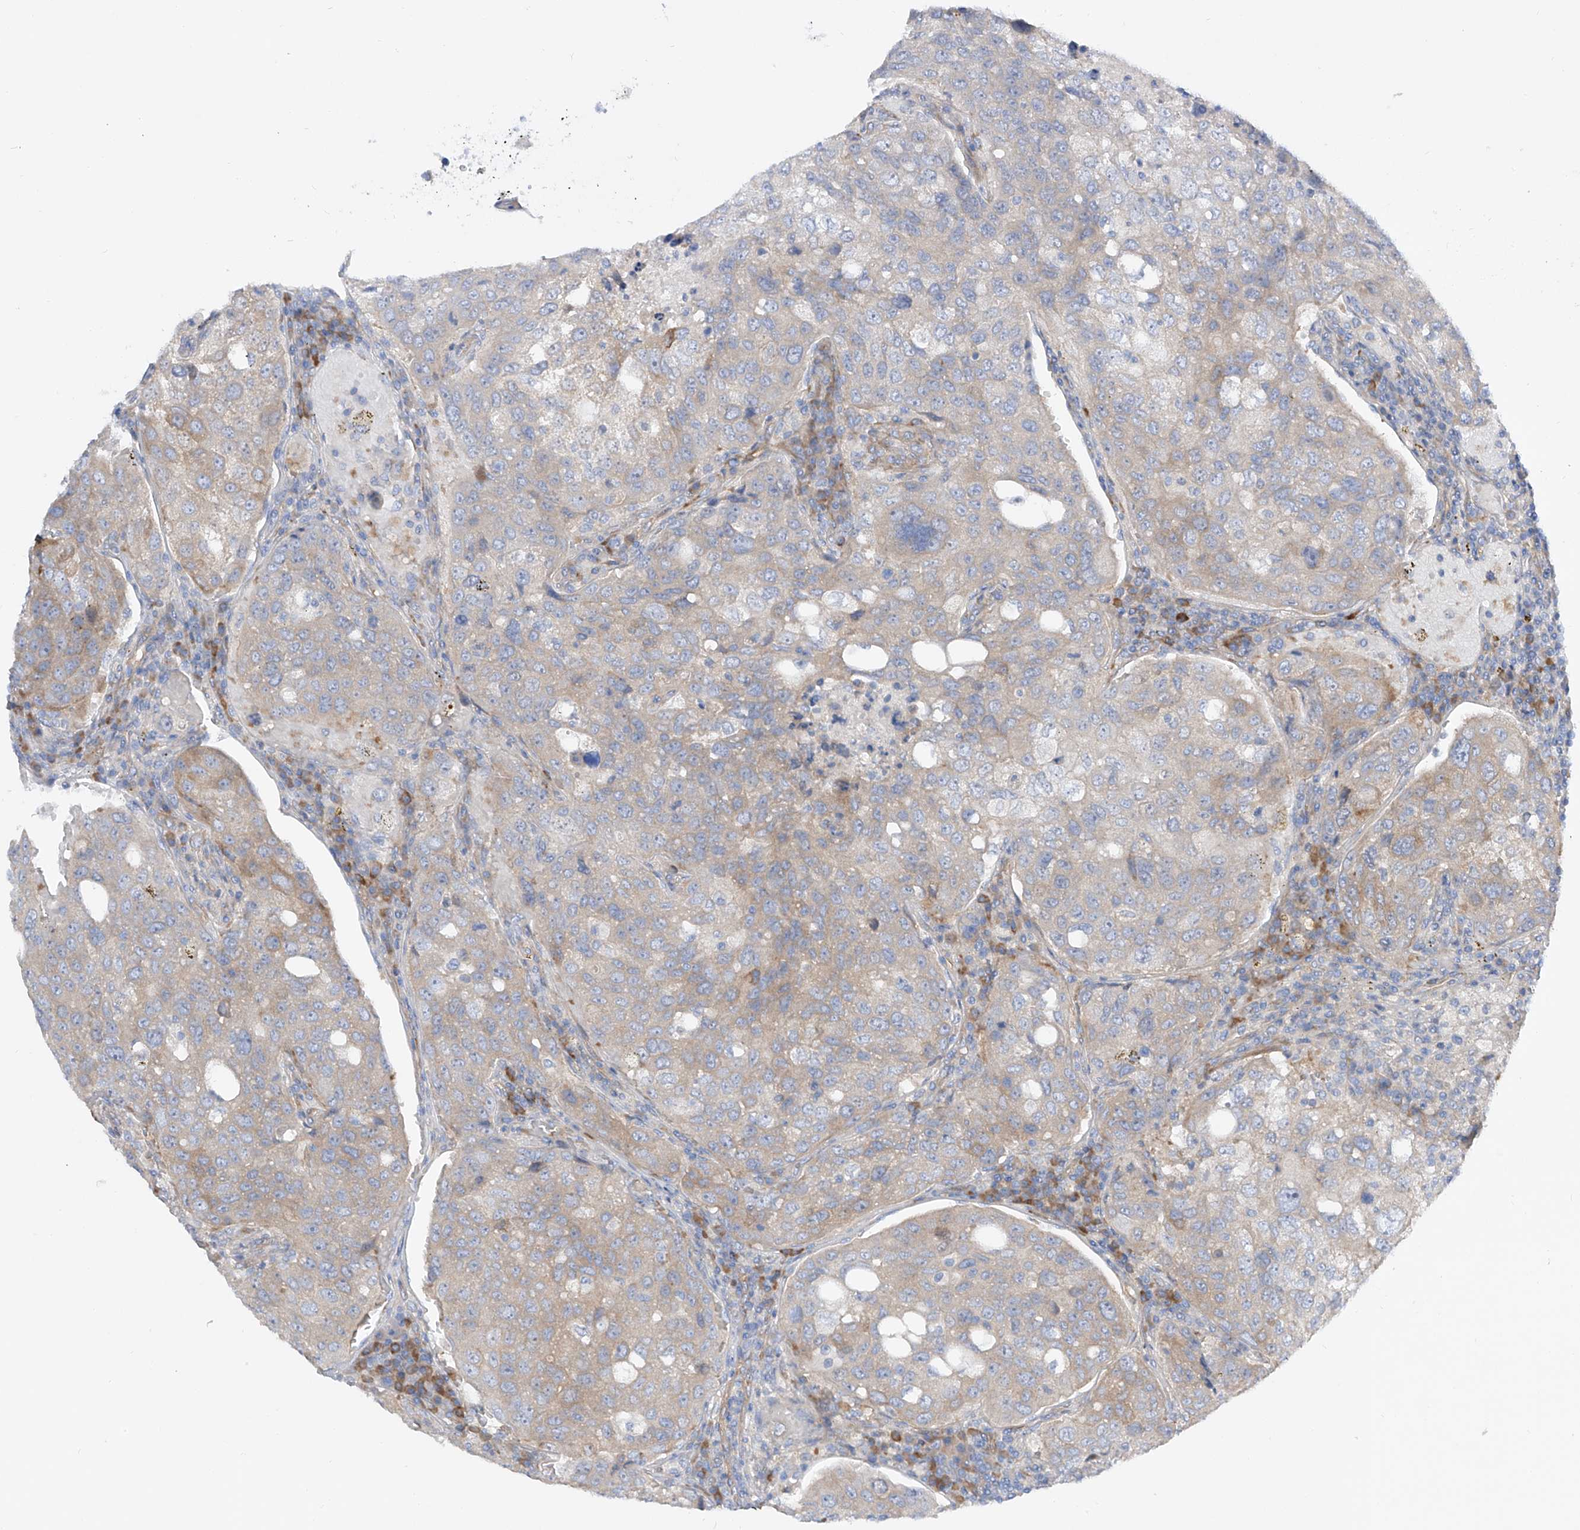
{"staining": {"intensity": "weak", "quantity": "<25%", "location": "cytoplasmic/membranous"}, "tissue": "urothelial cancer", "cell_type": "Tumor cells", "image_type": "cancer", "snomed": [{"axis": "morphology", "description": "Urothelial carcinoma, High grade"}, {"axis": "topography", "description": "Lymph node"}, {"axis": "topography", "description": "Urinary bladder"}], "caption": "Tumor cells are negative for protein expression in human urothelial cancer.", "gene": "LCA5", "patient": {"sex": "male", "age": 51}}